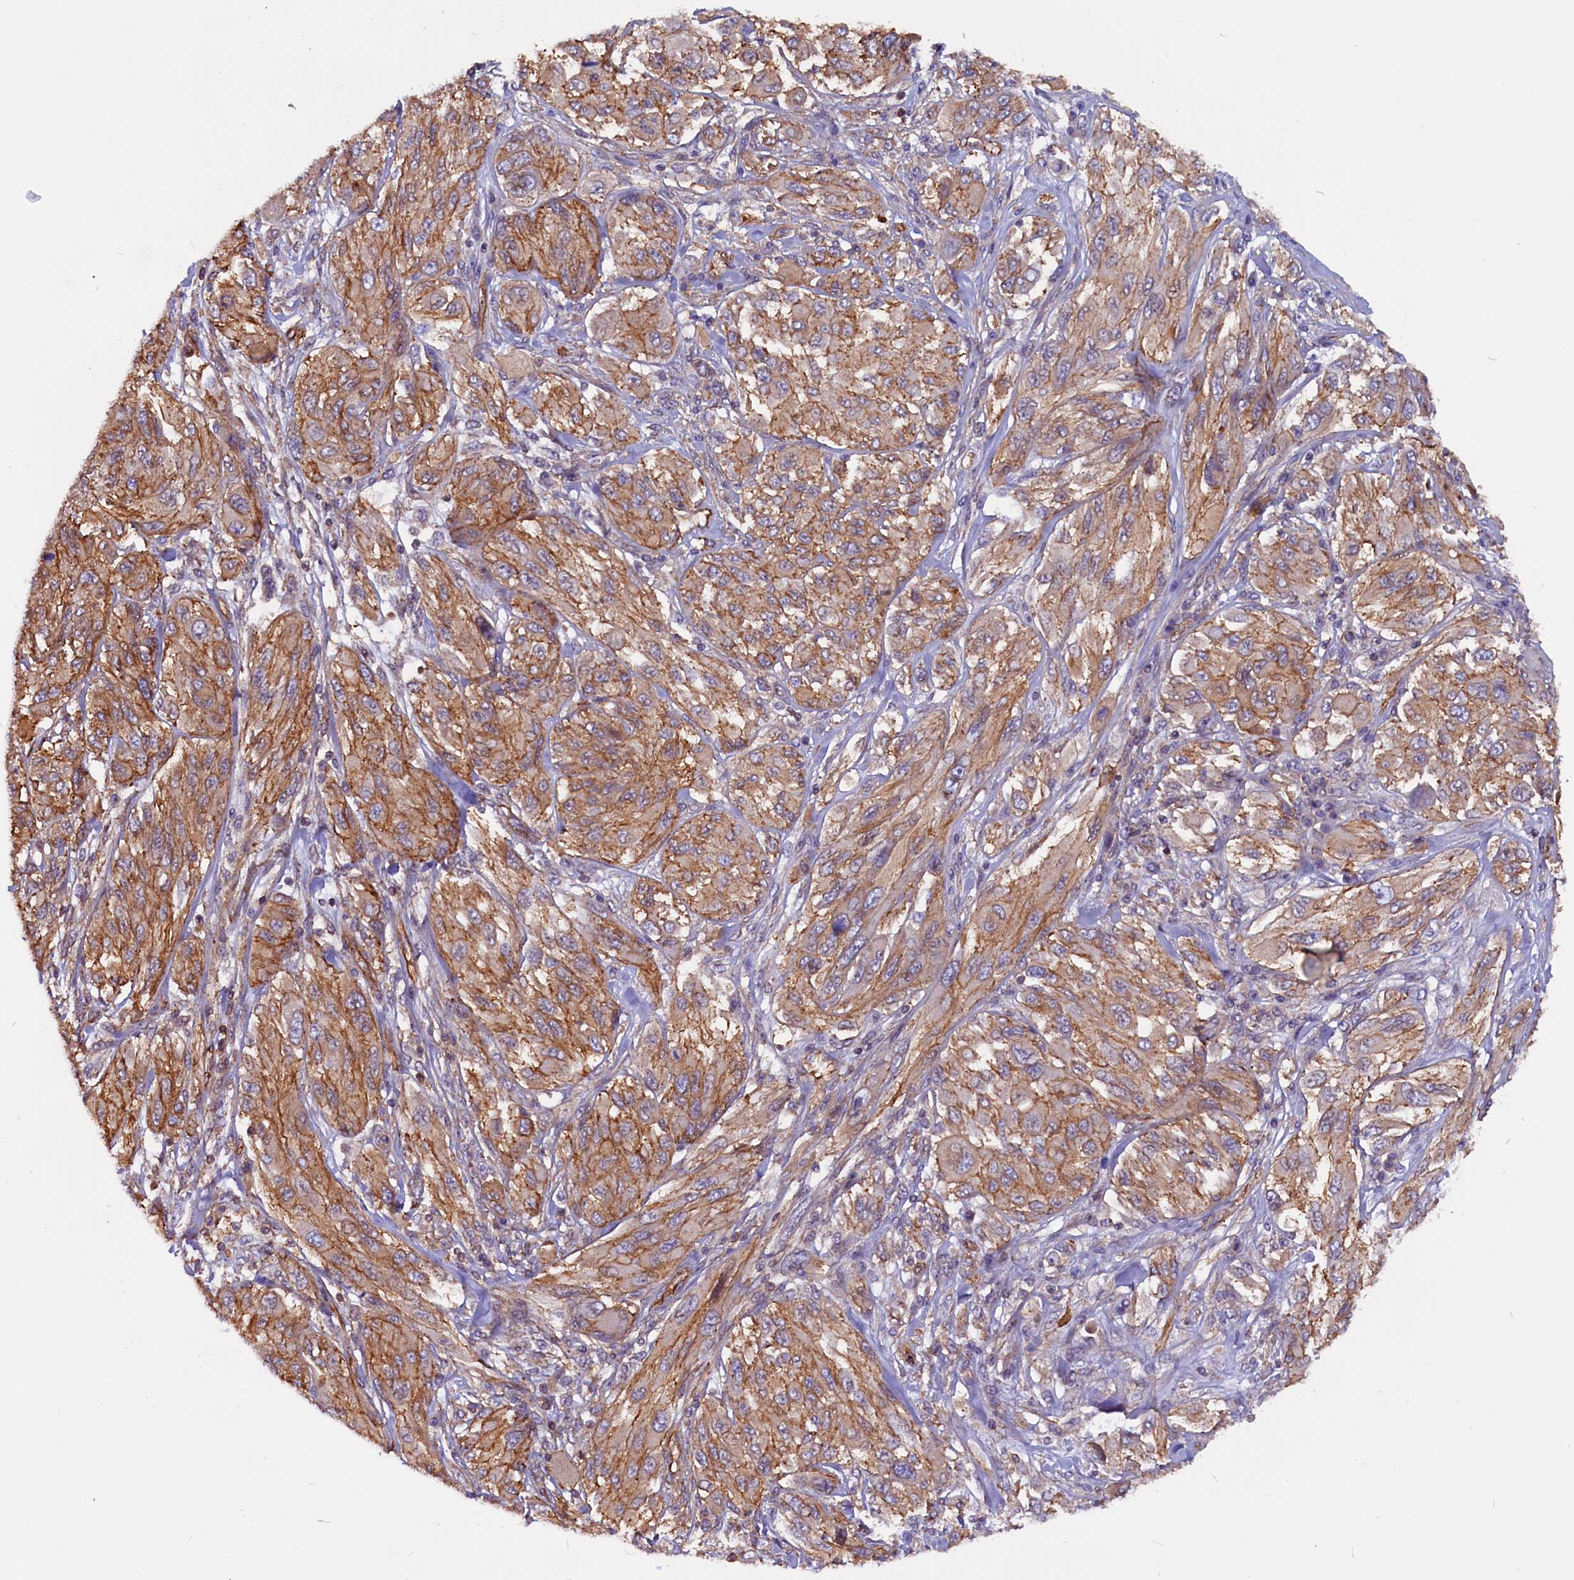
{"staining": {"intensity": "moderate", "quantity": ">75%", "location": "cytoplasmic/membranous"}, "tissue": "melanoma", "cell_type": "Tumor cells", "image_type": "cancer", "snomed": [{"axis": "morphology", "description": "Malignant melanoma, NOS"}, {"axis": "topography", "description": "Skin"}], "caption": "Approximately >75% of tumor cells in melanoma demonstrate moderate cytoplasmic/membranous protein staining as visualized by brown immunohistochemical staining.", "gene": "ZNF749", "patient": {"sex": "female", "age": 91}}